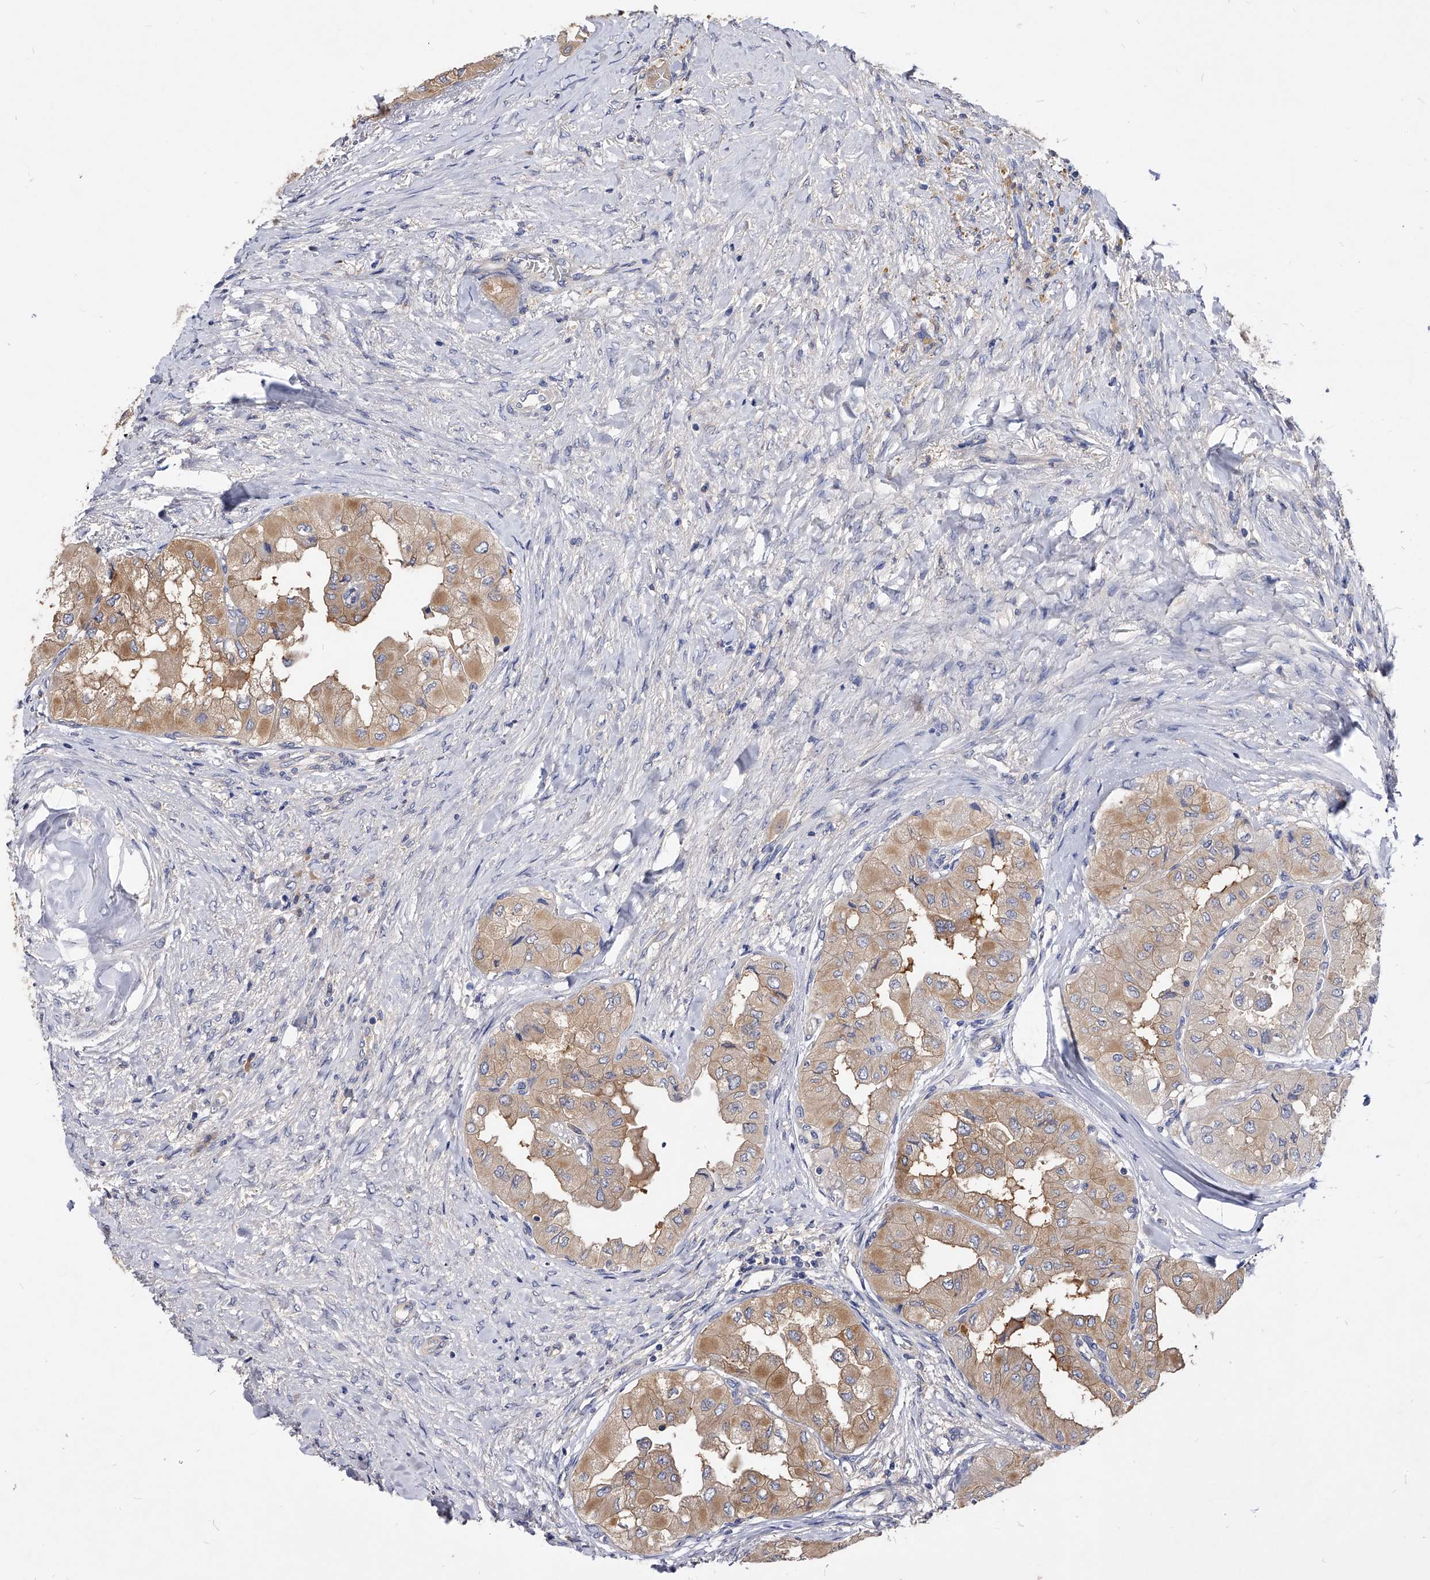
{"staining": {"intensity": "moderate", "quantity": "25%-75%", "location": "cytoplasmic/membranous"}, "tissue": "thyroid cancer", "cell_type": "Tumor cells", "image_type": "cancer", "snomed": [{"axis": "morphology", "description": "Papillary adenocarcinoma, NOS"}, {"axis": "topography", "description": "Thyroid gland"}], "caption": "This micrograph displays immunohistochemistry staining of human thyroid cancer, with medium moderate cytoplasmic/membranous positivity in about 25%-75% of tumor cells.", "gene": "APEH", "patient": {"sex": "female", "age": 59}}